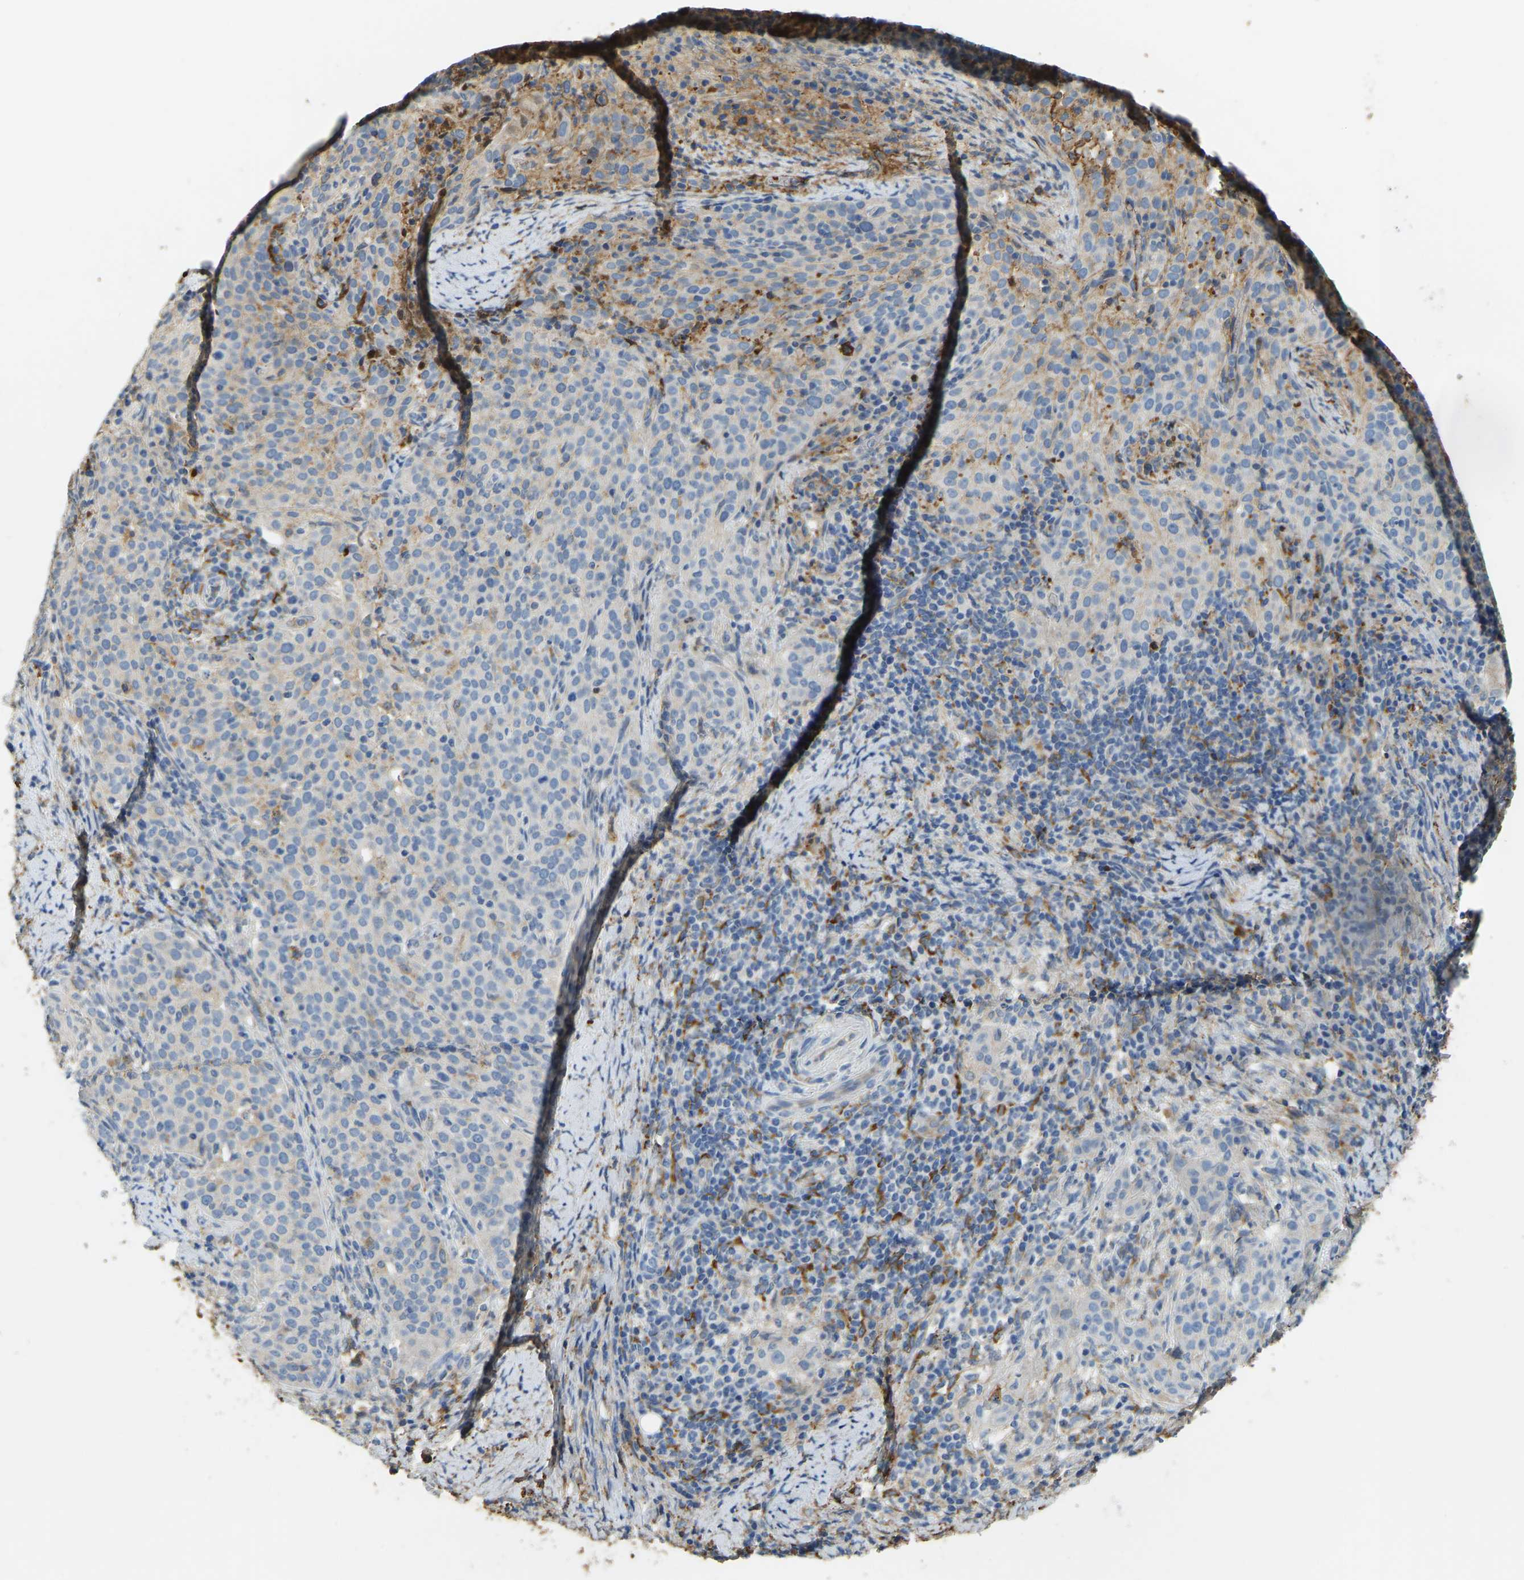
{"staining": {"intensity": "negative", "quantity": "none", "location": "none"}, "tissue": "cervical cancer", "cell_type": "Tumor cells", "image_type": "cancer", "snomed": [{"axis": "morphology", "description": "Squamous cell carcinoma, NOS"}, {"axis": "topography", "description": "Cervix"}], "caption": "A micrograph of cervical squamous cell carcinoma stained for a protein exhibits no brown staining in tumor cells.", "gene": "THBS4", "patient": {"sex": "female", "age": 51}}